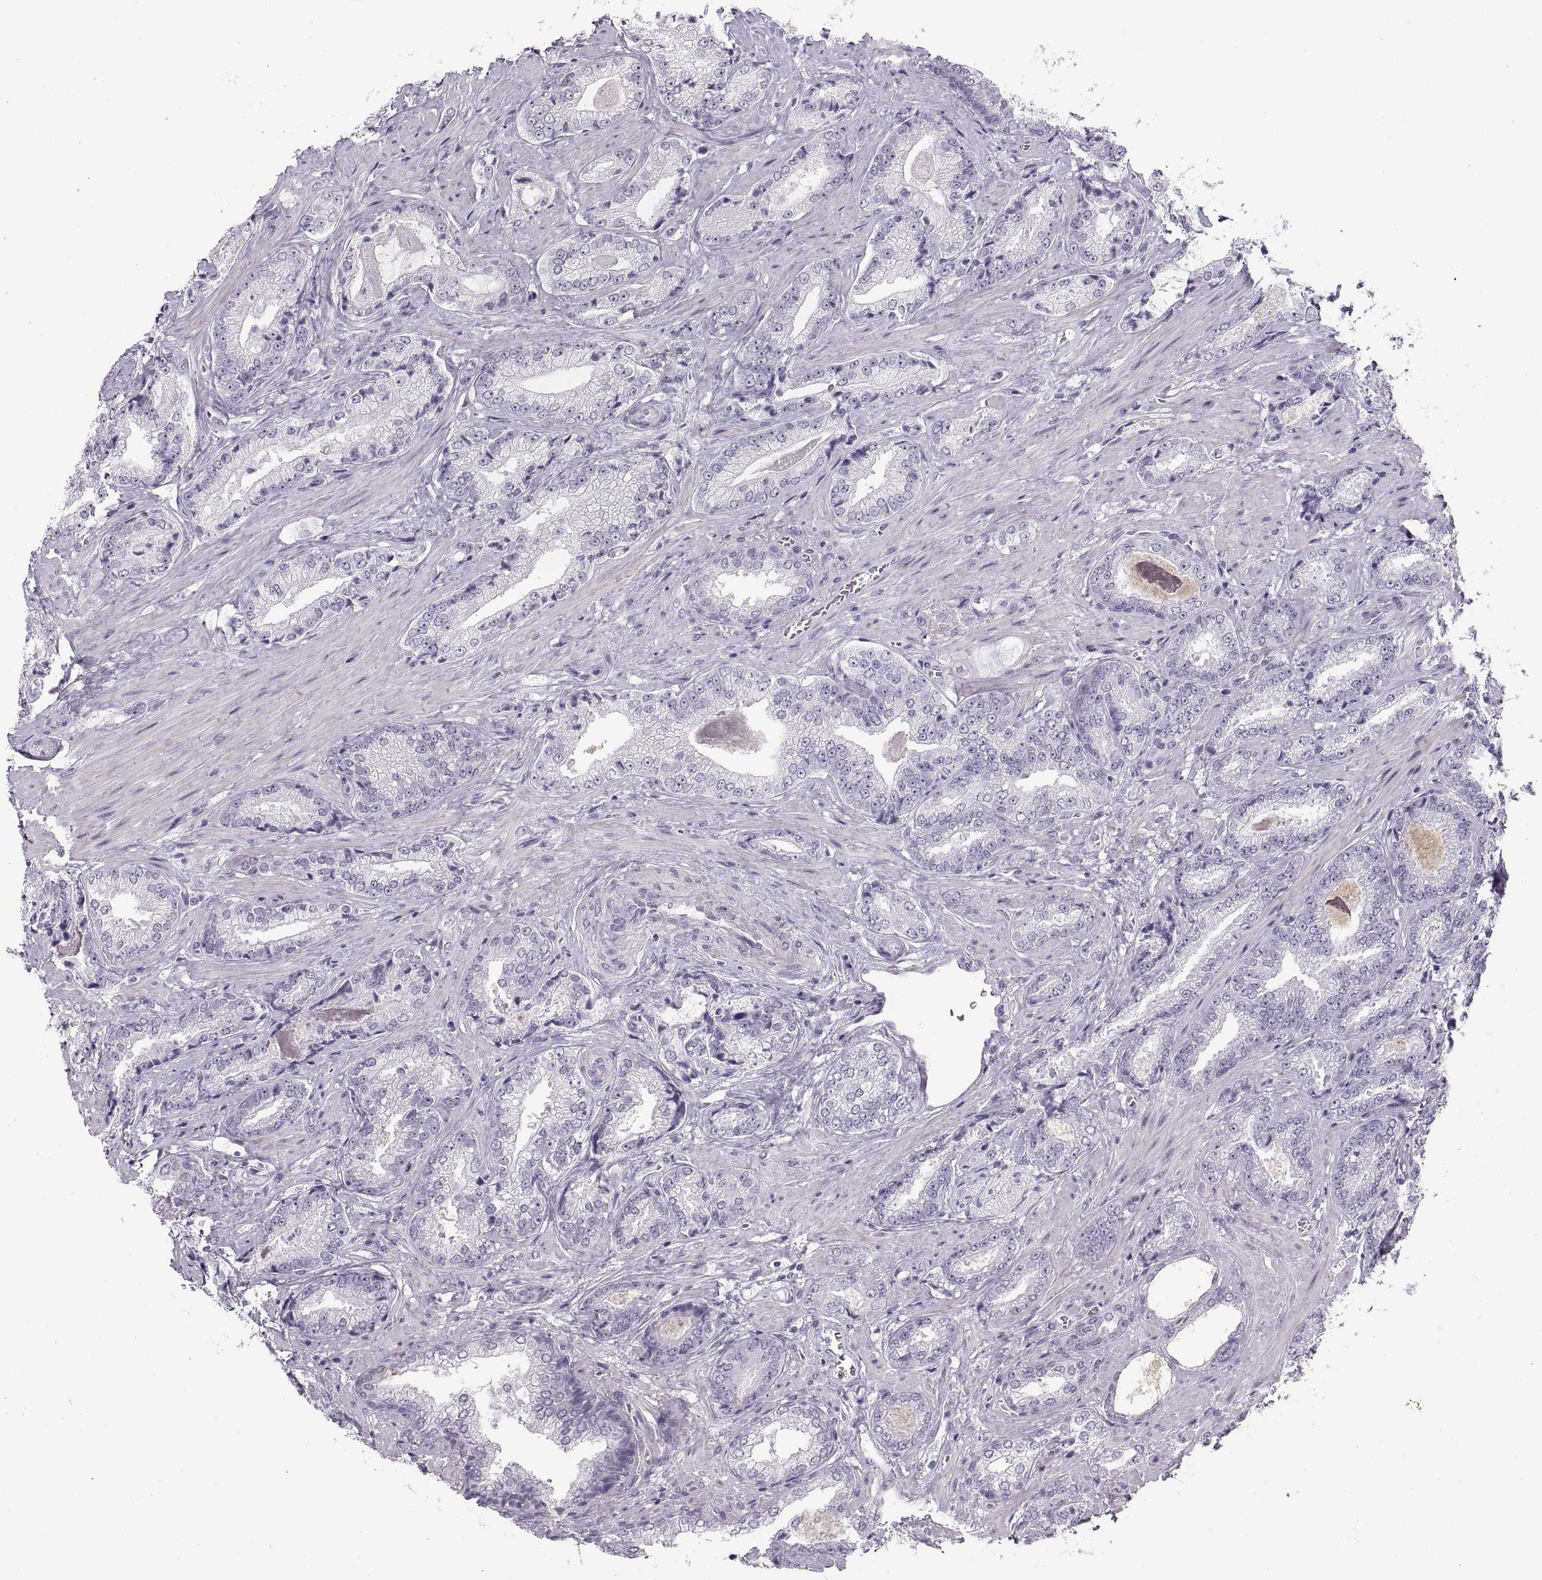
{"staining": {"intensity": "negative", "quantity": "none", "location": "none"}, "tissue": "prostate cancer", "cell_type": "Tumor cells", "image_type": "cancer", "snomed": [{"axis": "morphology", "description": "Adenocarcinoma, Low grade"}, {"axis": "topography", "description": "Prostate"}], "caption": "Immunohistochemical staining of human low-grade adenocarcinoma (prostate) exhibits no significant staining in tumor cells.", "gene": "C3orf22", "patient": {"sex": "male", "age": 61}}